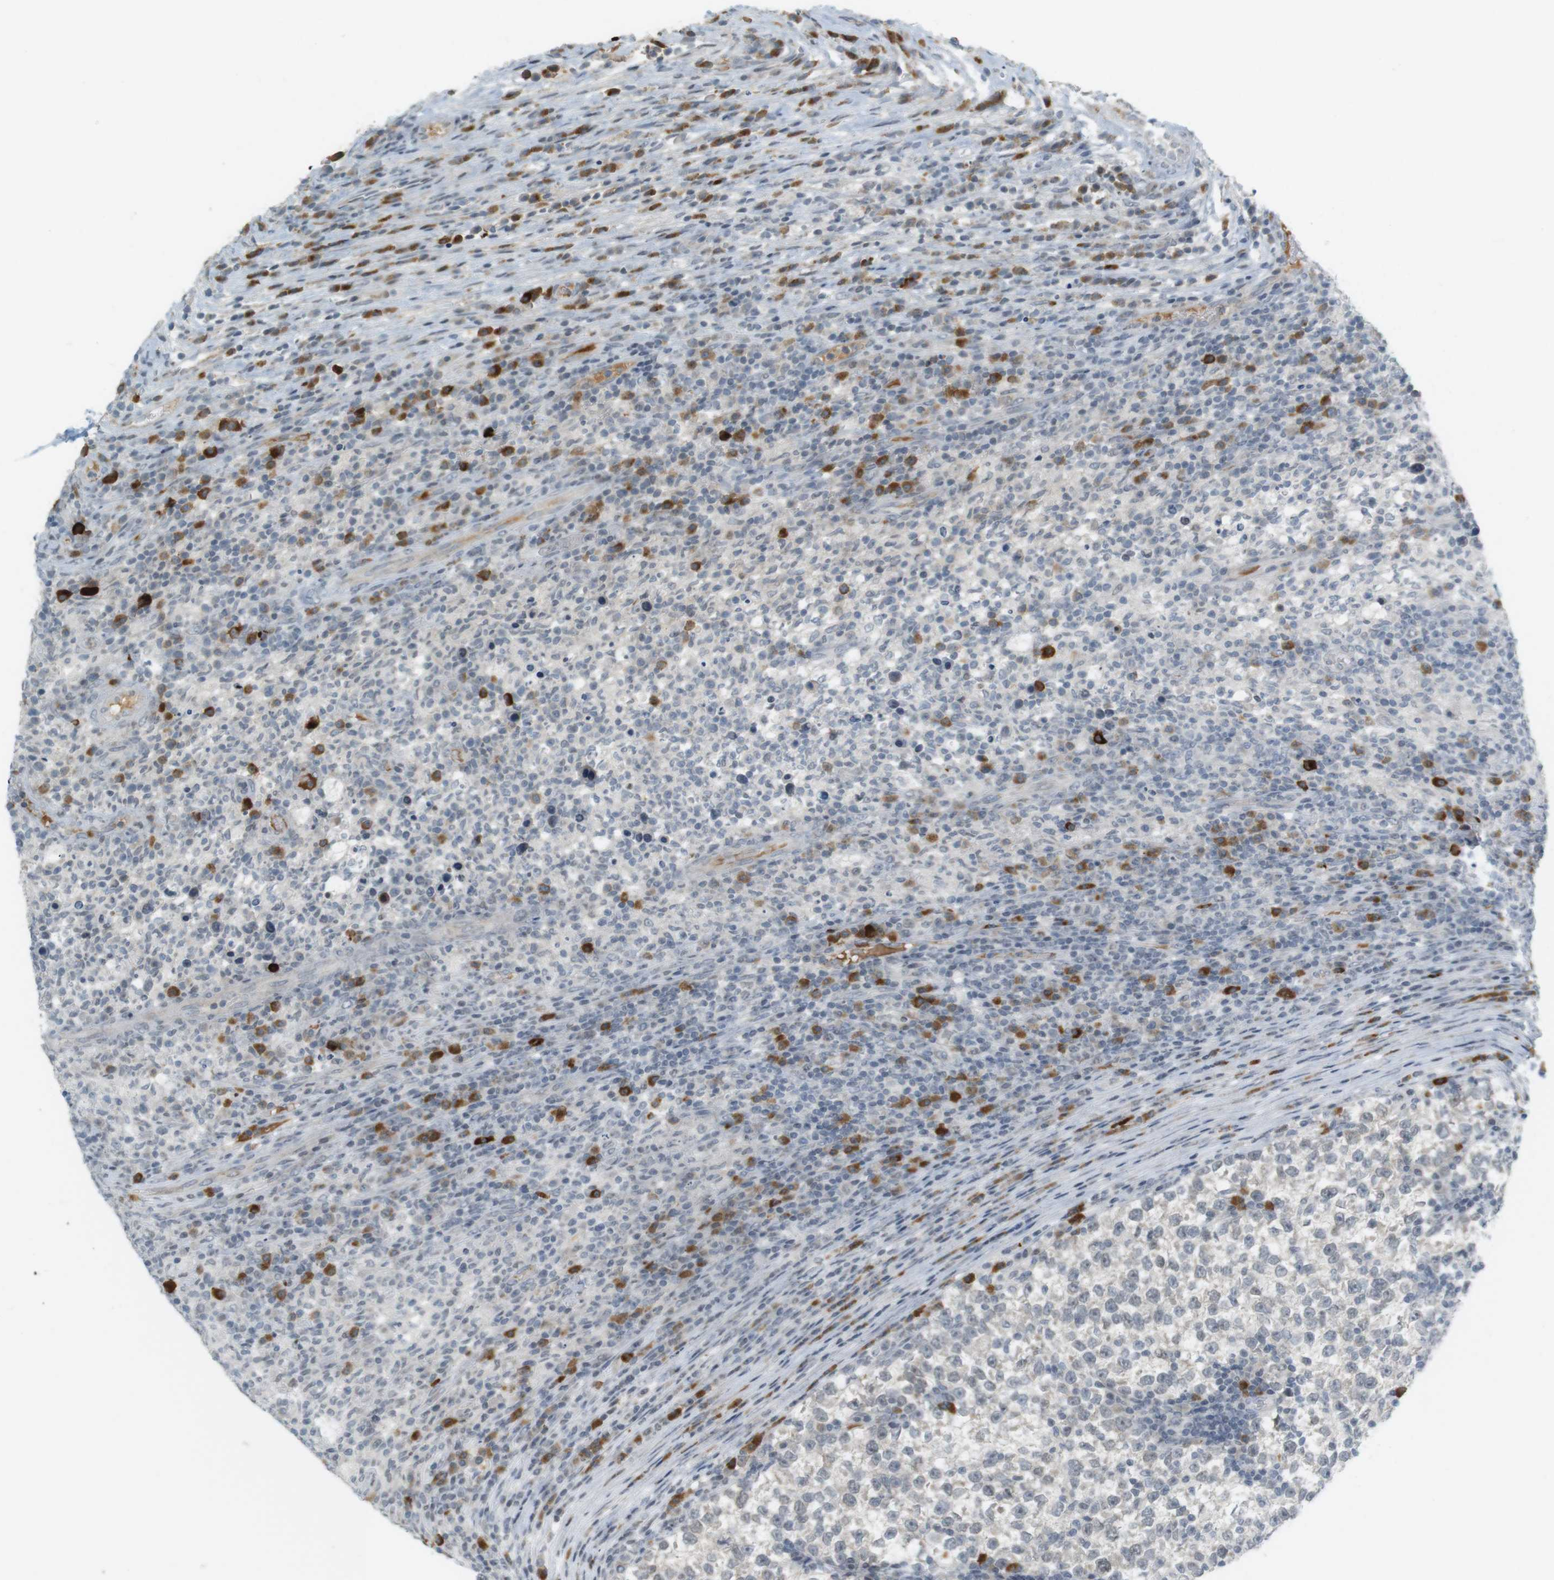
{"staining": {"intensity": "negative", "quantity": "none", "location": "none"}, "tissue": "testis cancer", "cell_type": "Tumor cells", "image_type": "cancer", "snomed": [{"axis": "morphology", "description": "Normal tissue, NOS"}, {"axis": "morphology", "description": "Seminoma, NOS"}, {"axis": "topography", "description": "Testis"}], "caption": "Tumor cells show no significant expression in seminoma (testis).", "gene": "DMC1", "patient": {"sex": "male", "age": 43}}